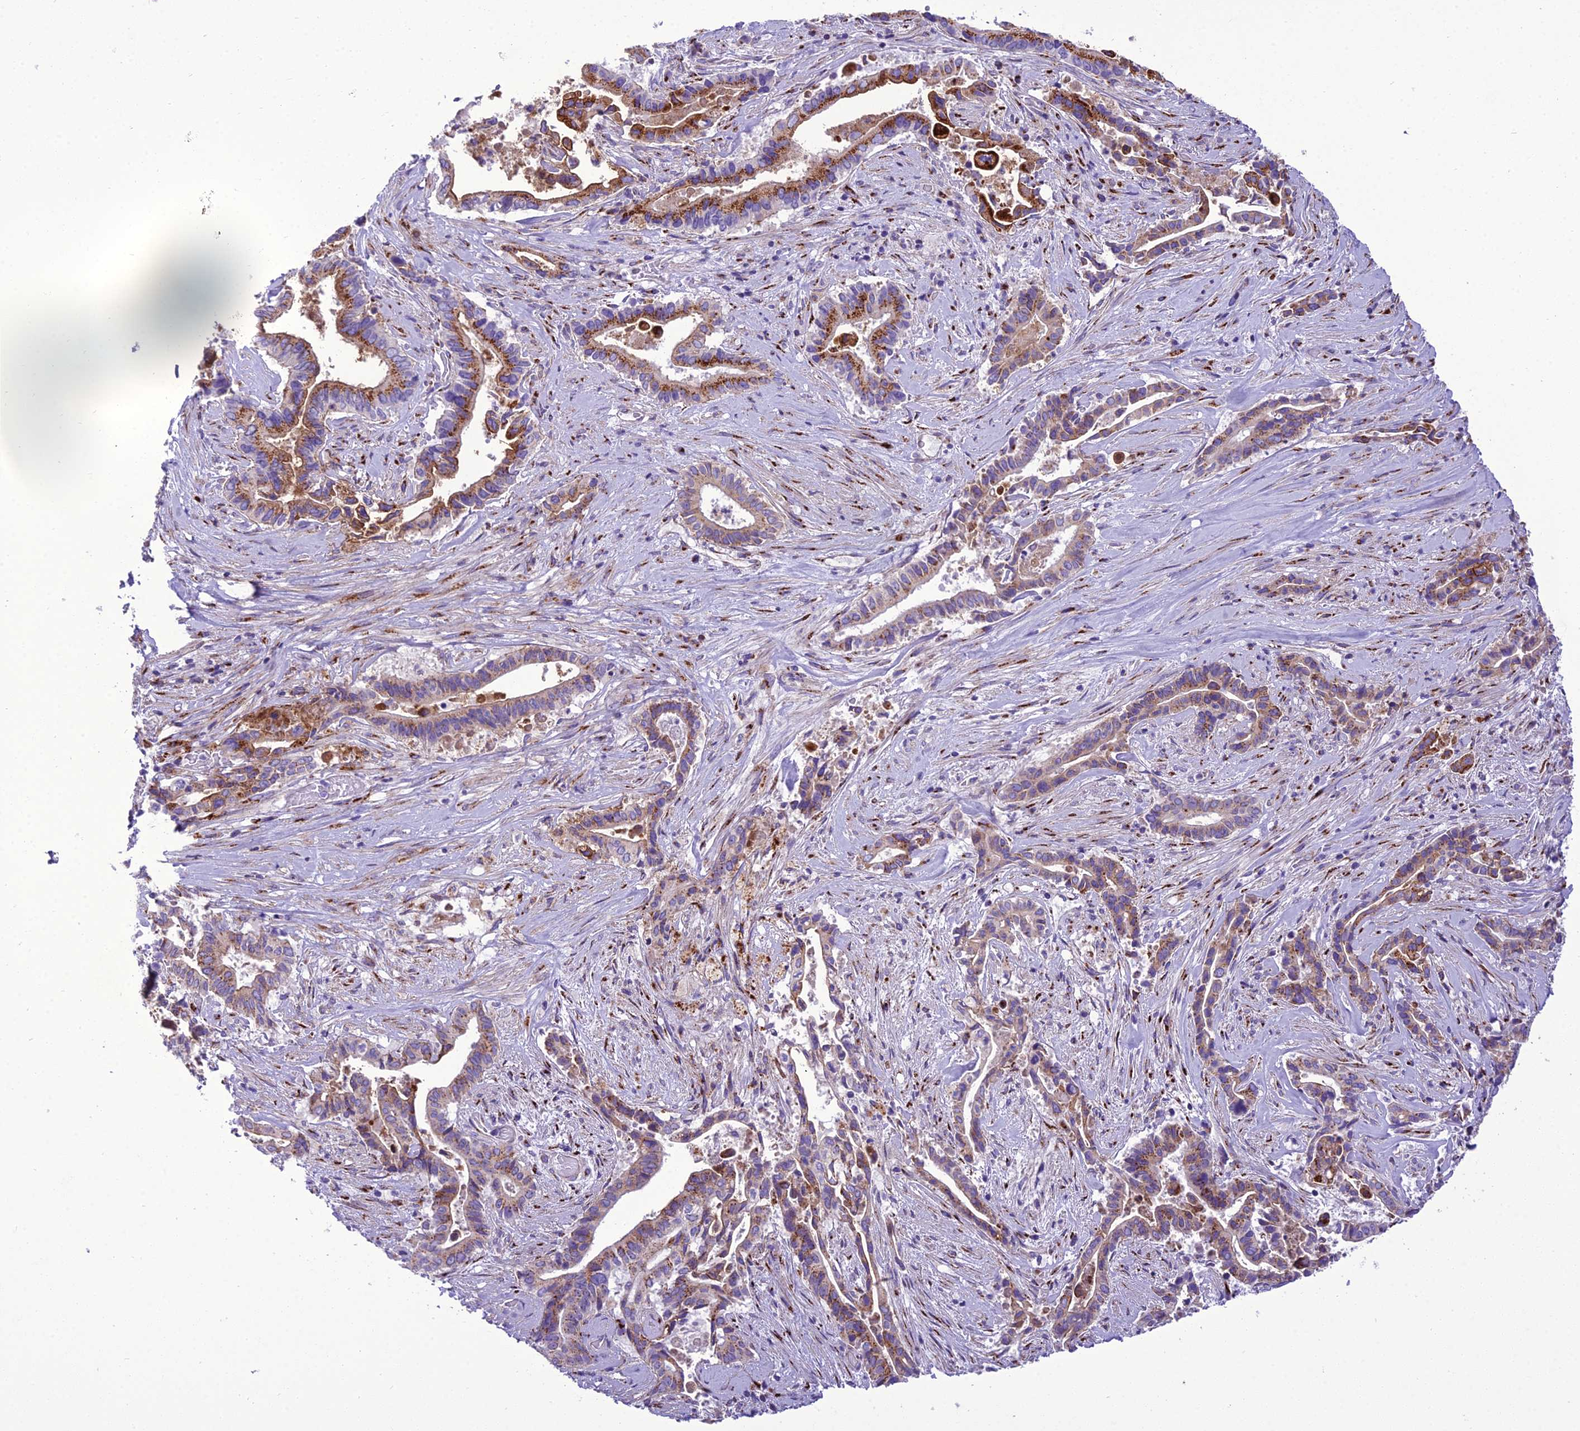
{"staining": {"intensity": "moderate", "quantity": ">75%", "location": "cytoplasmic/membranous"}, "tissue": "pancreatic cancer", "cell_type": "Tumor cells", "image_type": "cancer", "snomed": [{"axis": "morphology", "description": "Adenocarcinoma, NOS"}, {"axis": "topography", "description": "Pancreas"}], "caption": "Moderate cytoplasmic/membranous staining for a protein is present in approximately >75% of tumor cells of pancreatic adenocarcinoma using immunohistochemistry.", "gene": "GOLM2", "patient": {"sex": "female", "age": 77}}